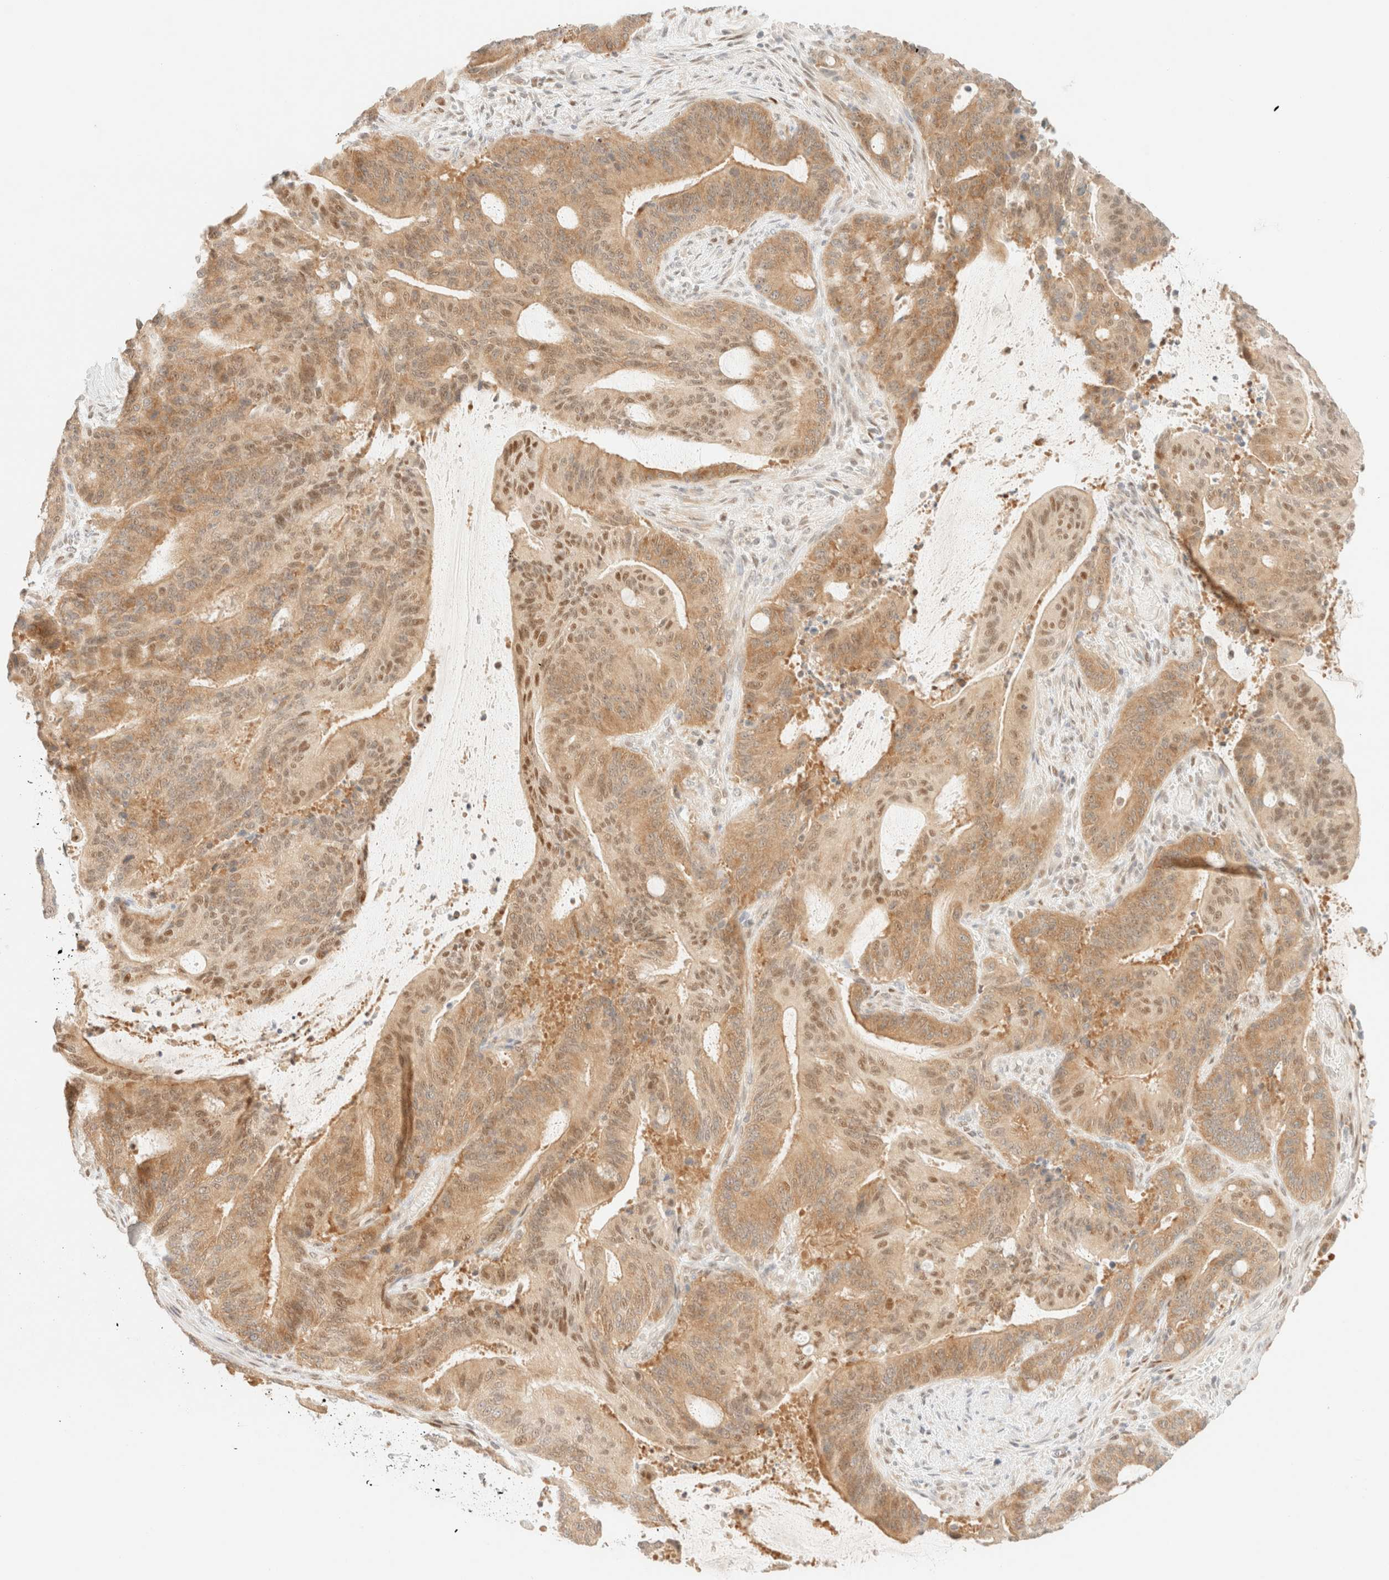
{"staining": {"intensity": "moderate", "quantity": ">75%", "location": "cytoplasmic/membranous,nuclear"}, "tissue": "liver cancer", "cell_type": "Tumor cells", "image_type": "cancer", "snomed": [{"axis": "morphology", "description": "Normal tissue, NOS"}, {"axis": "morphology", "description": "Cholangiocarcinoma"}, {"axis": "topography", "description": "Liver"}, {"axis": "topography", "description": "Peripheral nerve tissue"}], "caption": "IHC (DAB (3,3'-diaminobenzidine)) staining of liver cancer demonstrates moderate cytoplasmic/membranous and nuclear protein positivity in about >75% of tumor cells. The protein of interest is stained brown, and the nuclei are stained in blue (DAB IHC with brightfield microscopy, high magnification).", "gene": "TSR1", "patient": {"sex": "female", "age": 73}}